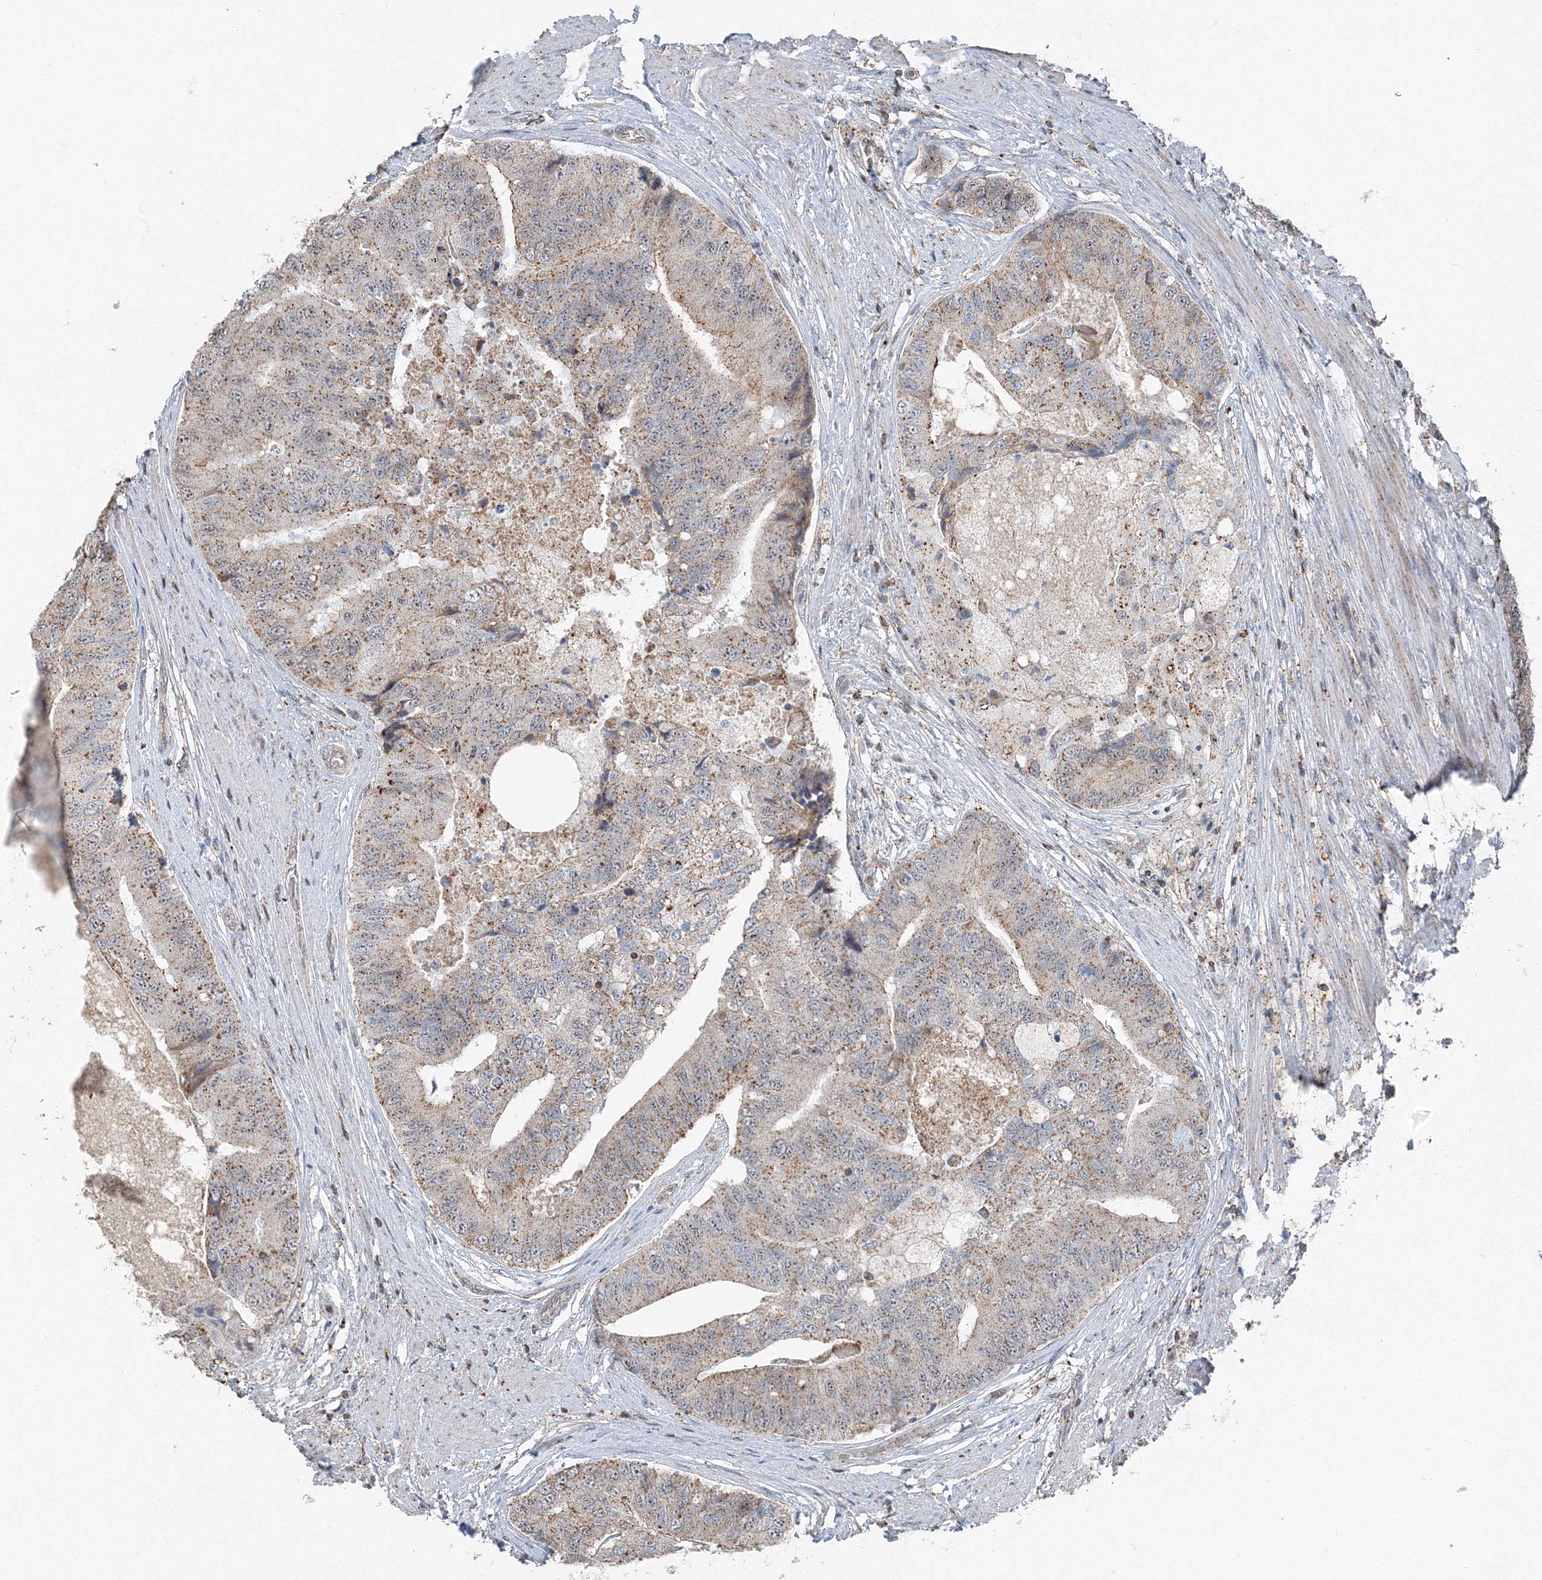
{"staining": {"intensity": "moderate", "quantity": ">75%", "location": "cytoplasmic/membranous"}, "tissue": "prostate cancer", "cell_type": "Tumor cells", "image_type": "cancer", "snomed": [{"axis": "morphology", "description": "Adenocarcinoma, High grade"}, {"axis": "topography", "description": "Prostate"}], "caption": "Immunohistochemistry micrograph of neoplastic tissue: prostate cancer (adenocarcinoma (high-grade)) stained using immunohistochemistry (IHC) shows medium levels of moderate protein expression localized specifically in the cytoplasmic/membranous of tumor cells, appearing as a cytoplasmic/membranous brown color.", "gene": "AASDH", "patient": {"sex": "male", "age": 70}}